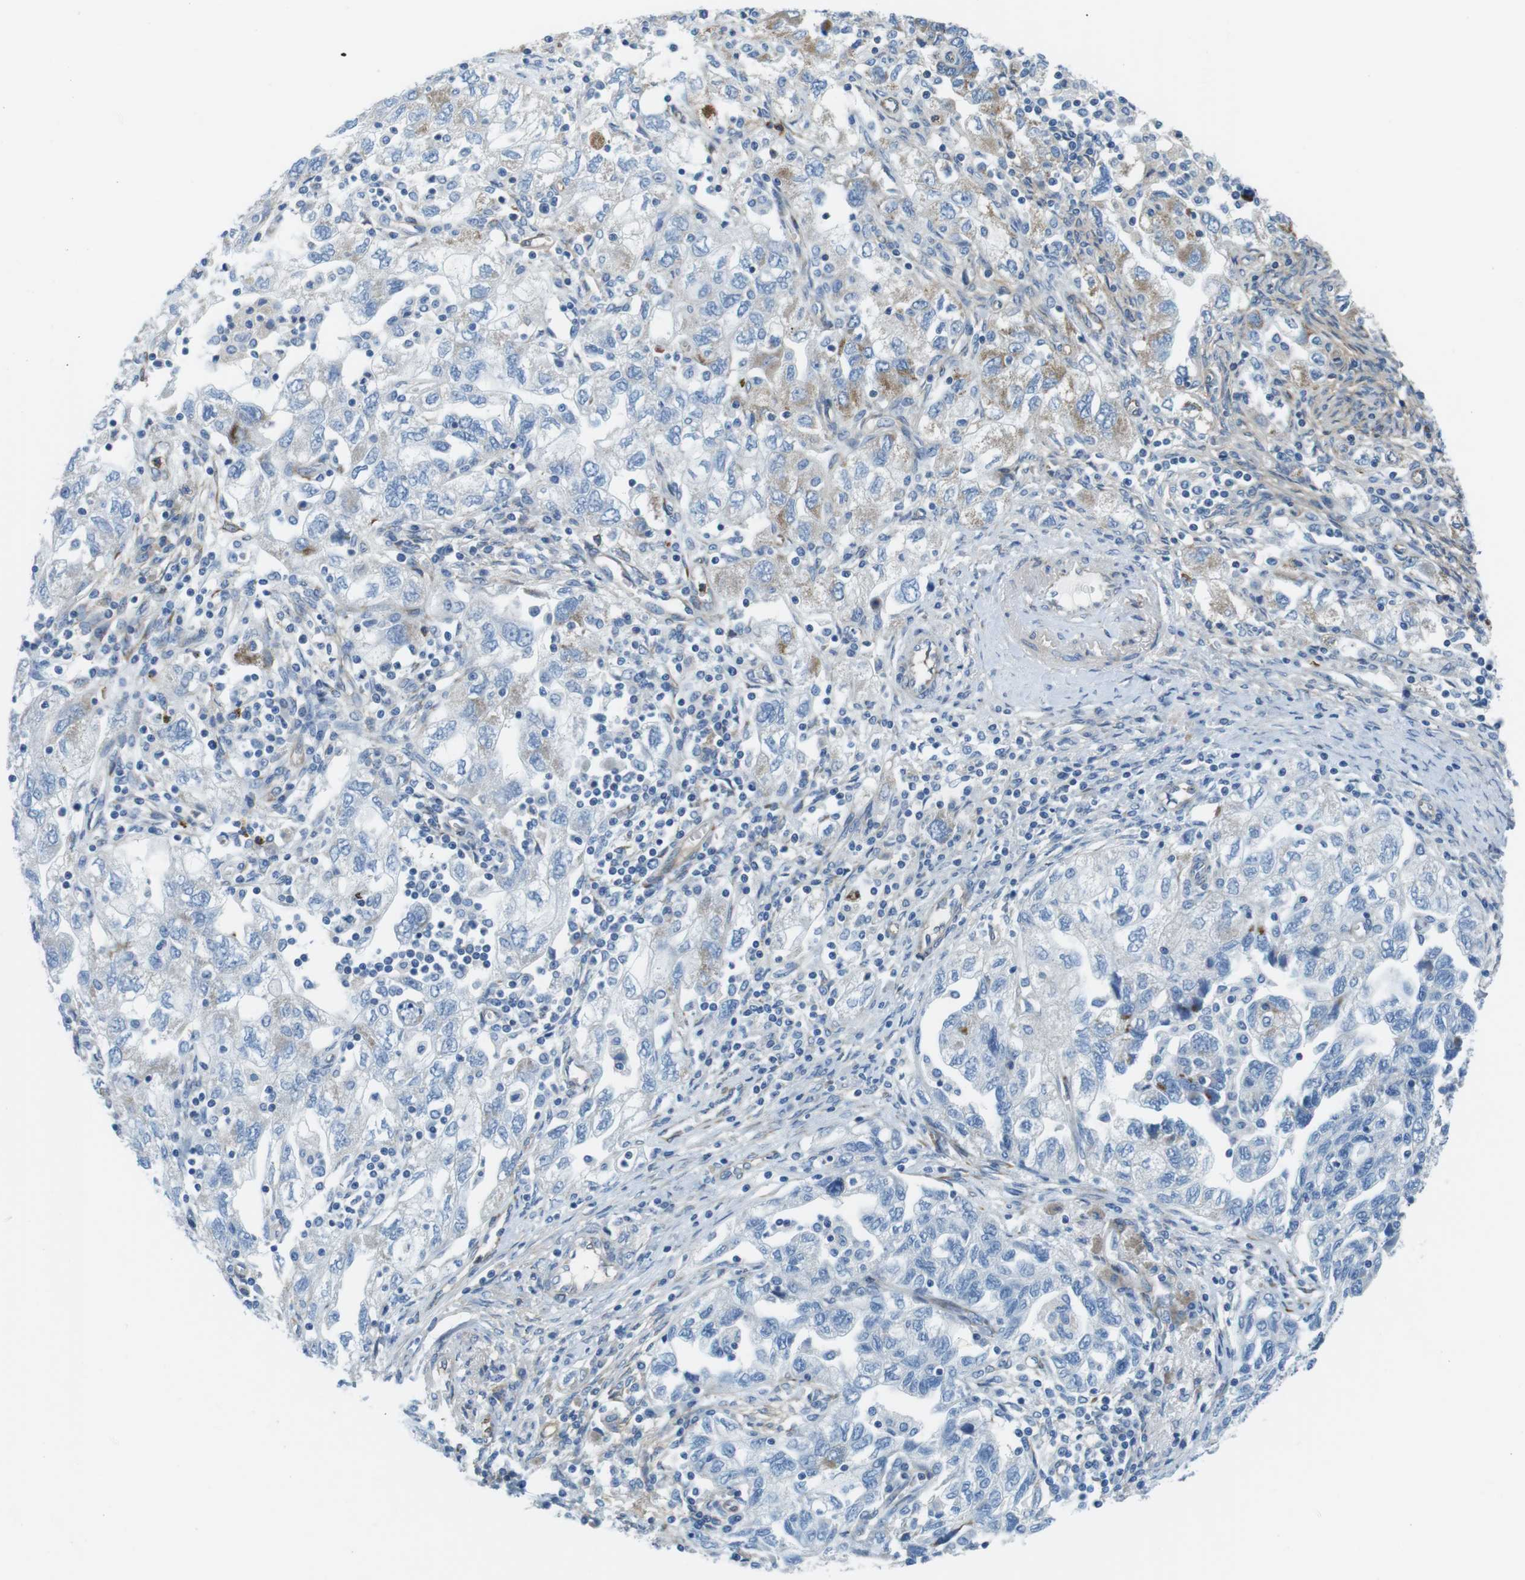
{"staining": {"intensity": "weak", "quantity": "<25%", "location": "cytoplasmic/membranous"}, "tissue": "ovarian cancer", "cell_type": "Tumor cells", "image_type": "cancer", "snomed": [{"axis": "morphology", "description": "Carcinoma, NOS"}, {"axis": "morphology", "description": "Cystadenocarcinoma, serous, NOS"}, {"axis": "topography", "description": "Ovary"}], "caption": "High power microscopy photomicrograph of an immunohistochemistry micrograph of ovarian cancer (carcinoma), revealing no significant positivity in tumor cells.", "gene": "EMP2", "patient": {"sex": "female", "age": 69}}